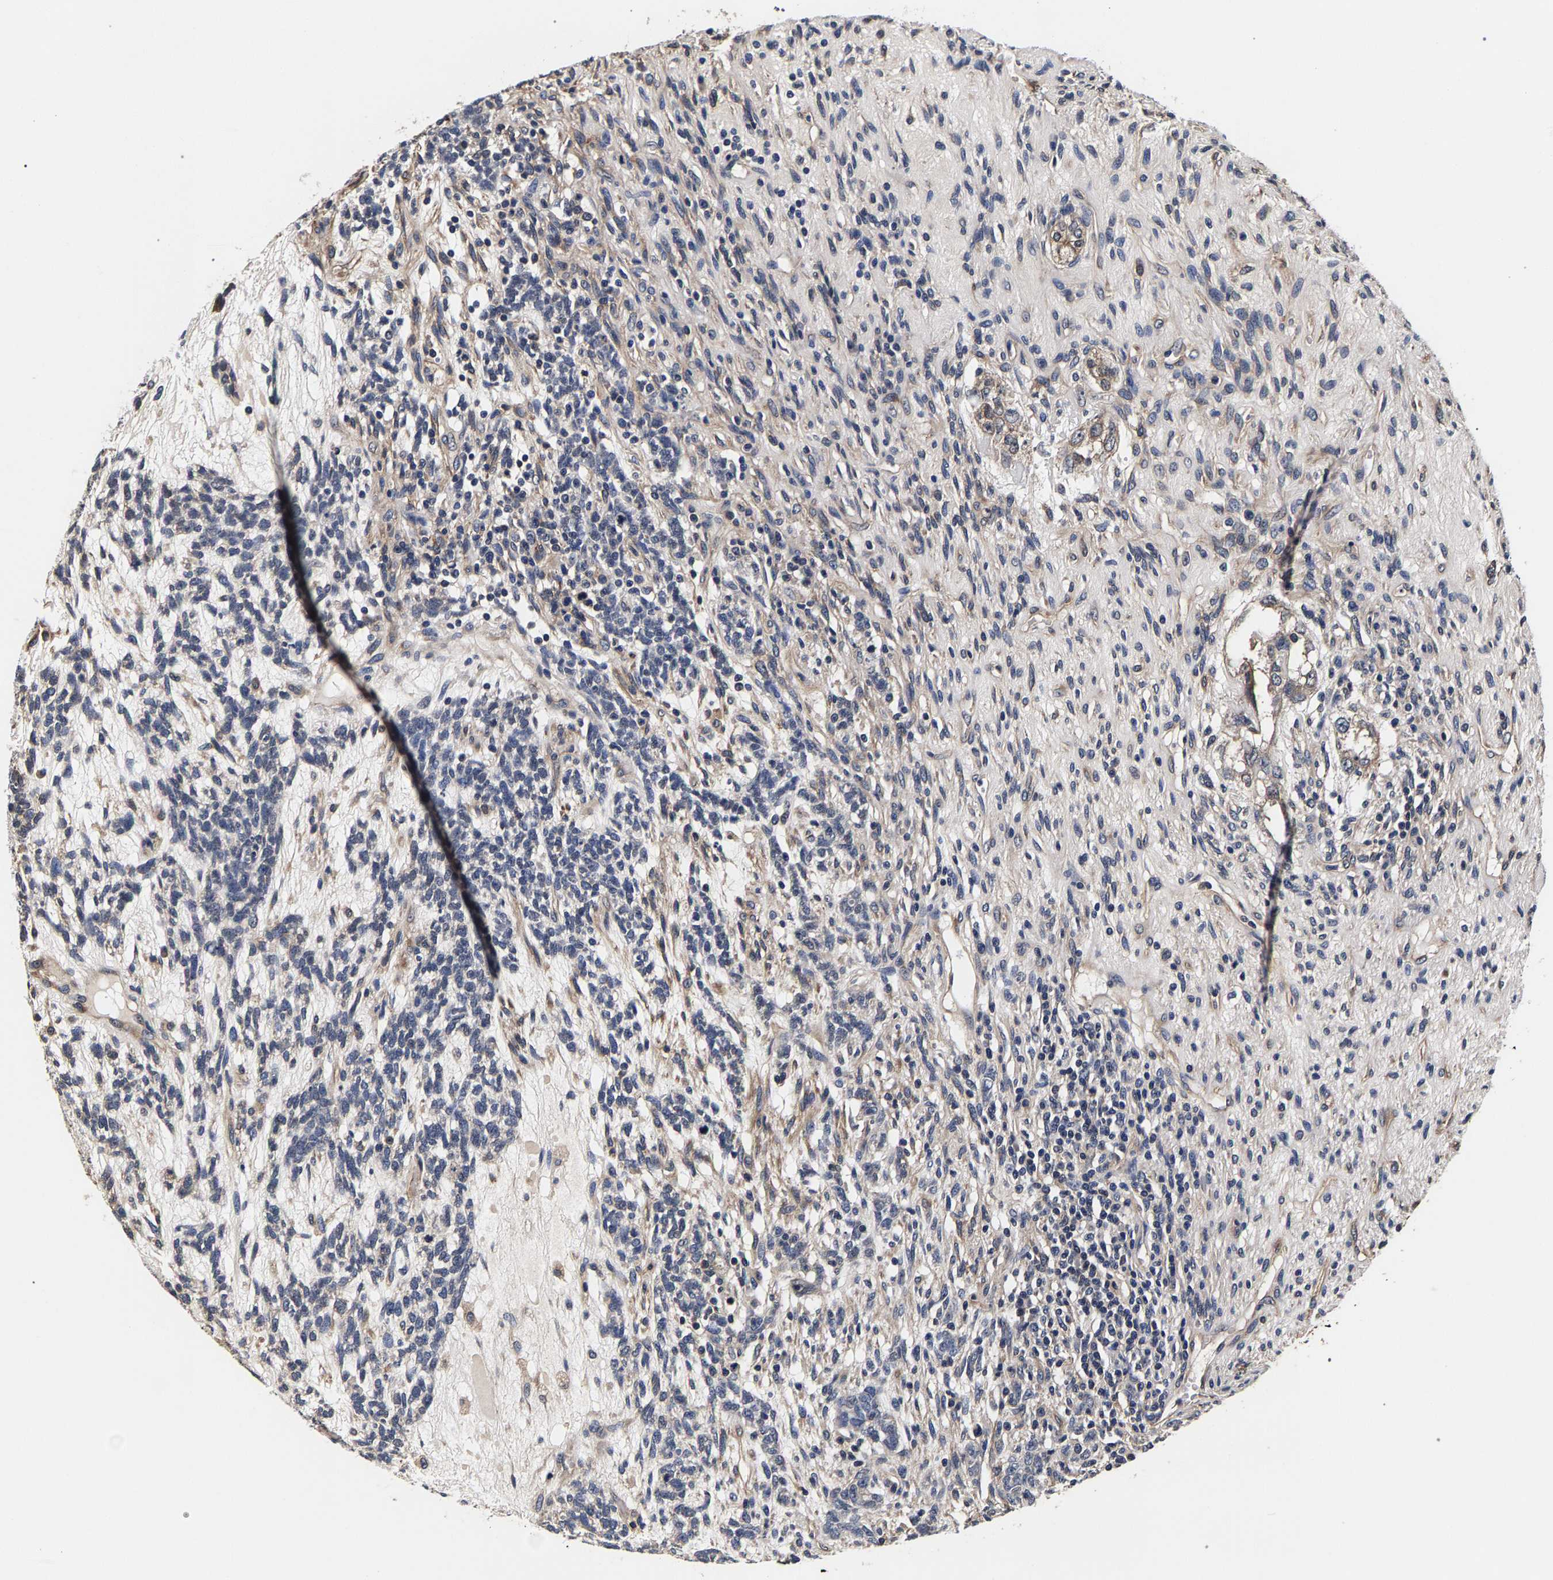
{"staining": {"intensity": "weak", "quantity": "<25%", "location": "cytoplasmic/membranous"}, "tissue": "testis cancer", "cell_type": "Tumor cells", "image_type": "cancer", "snomed": [{"axis": "morphology", "description": "Seminoma, NOS"}, {"axis": "topography", "description": "Testis"}], "caption": "Human testis cancer (seminoma) stained for a protein using immunohistochemistry exhibits no staining in tumor cells.", "gene": "MARCHF7", "patient": {"sex": "male", "age": 28}}